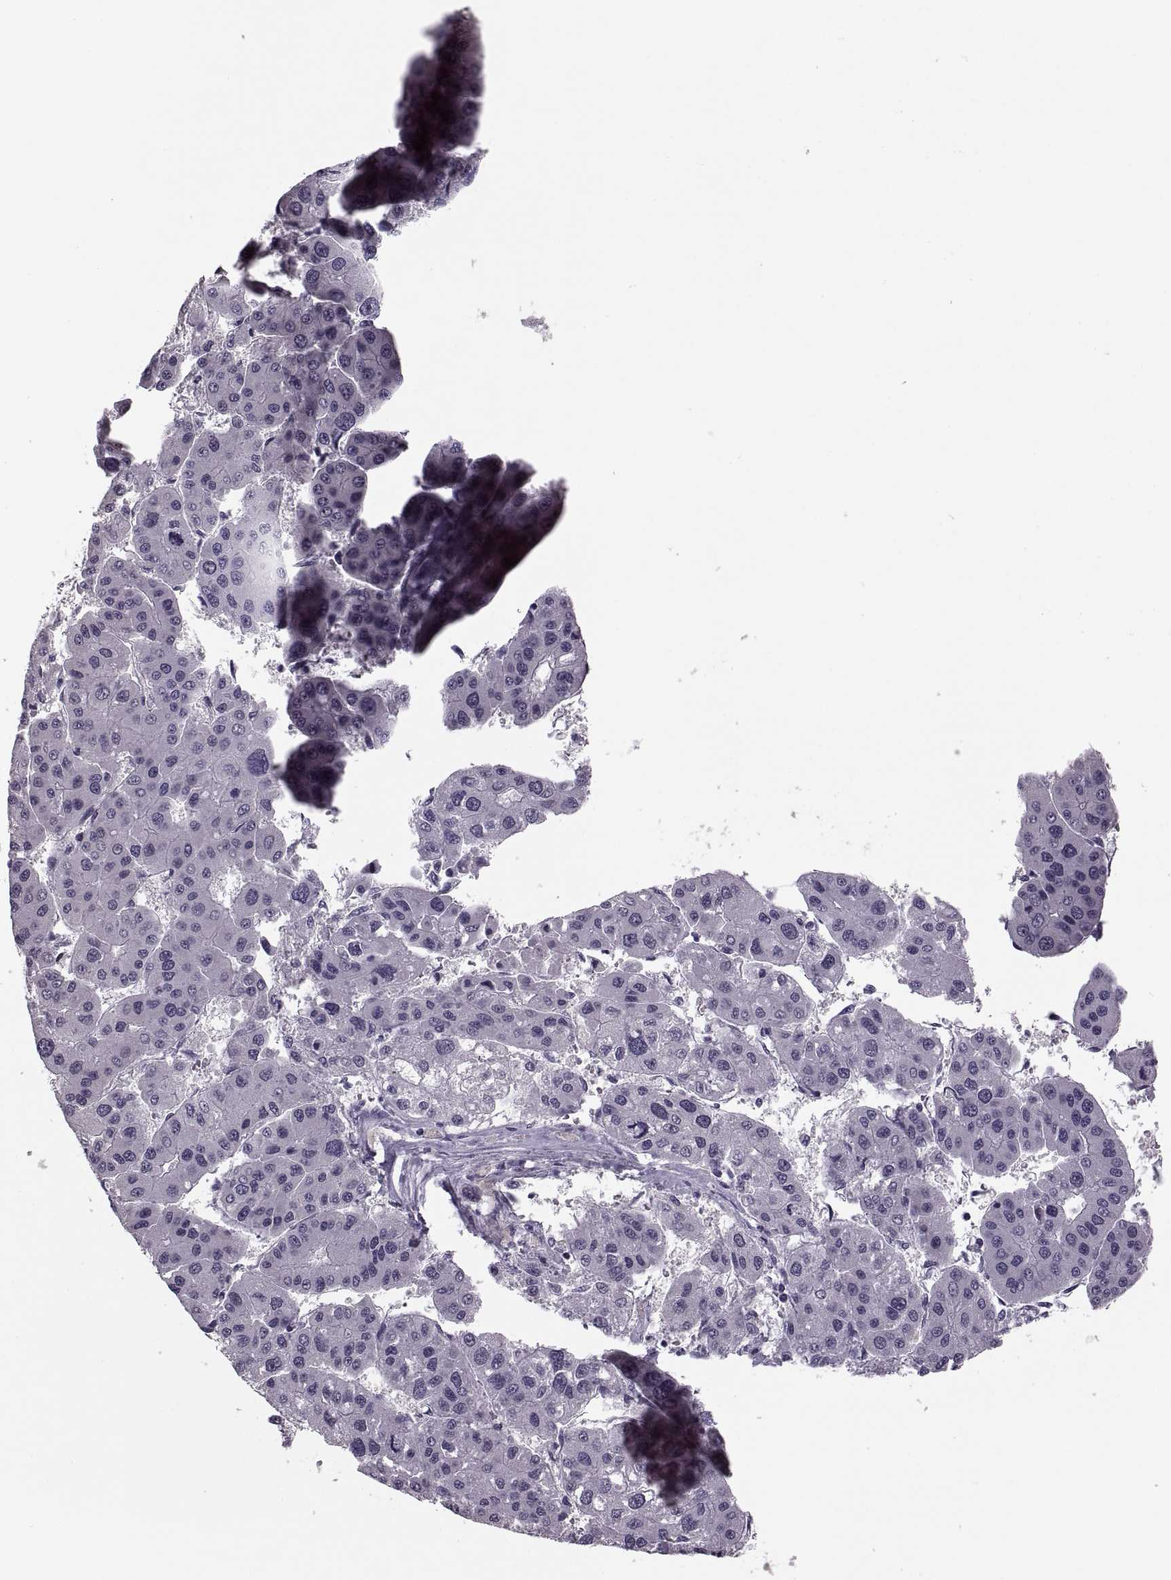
{"staining": {"intensity": "negative", "quantity": "none", "location": "none"}, "tissue": "liver cancer", "cell_type": "Tumor cells", "image_type": "cancer", "snomed": [{"axis": "morphology", "description": "Carcinoma, Hepatocellular, NOS"}, {"axis": "topography", "description": "Liver"}], "caption": "An immunohistochemistry micrograph of liver cancer is shown. There is no staining in tumor cells of liver cancer. Nuclei are stained in blue.", "gene": "PAGE5", "patient": {"sex": "male", "age": 73}}